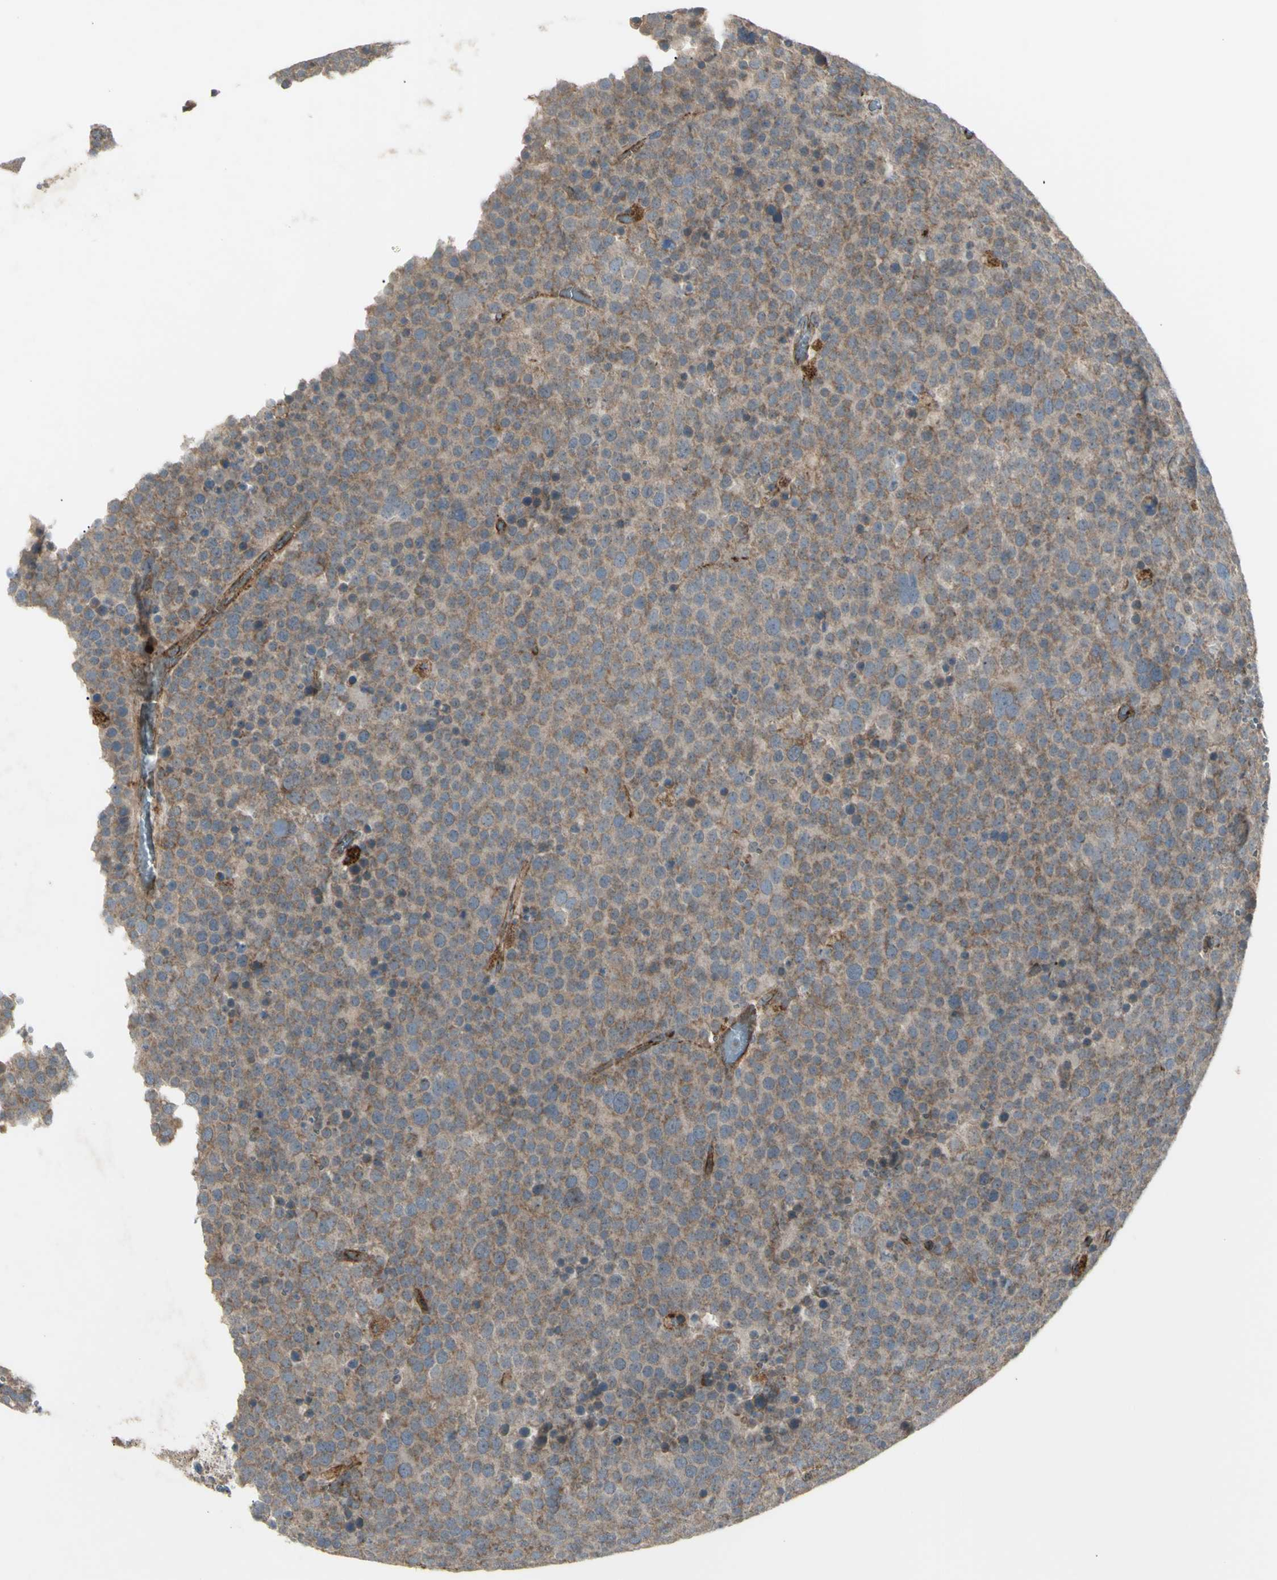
{"staining": {"intensity": "weak", "quantity": ">75%", "location": "cytoplasmic/membranous"}, "tissue": "testis cancer", "cell_type": "Tumor cells", "image_type": "cancer", "snomed": [{"axis": "morphology", "description": "Seminoma, NOS"}, {"axis": "topography", "description": "Testis"}], "caption": "Testis cancer (seminoma) stained for a protein (brown) shows weak cytoplasmic/membranous positive expression in about >75% of tumor cells.", "gene": "CYB5R1", "patient": {"sex": "male", "age": 71}}